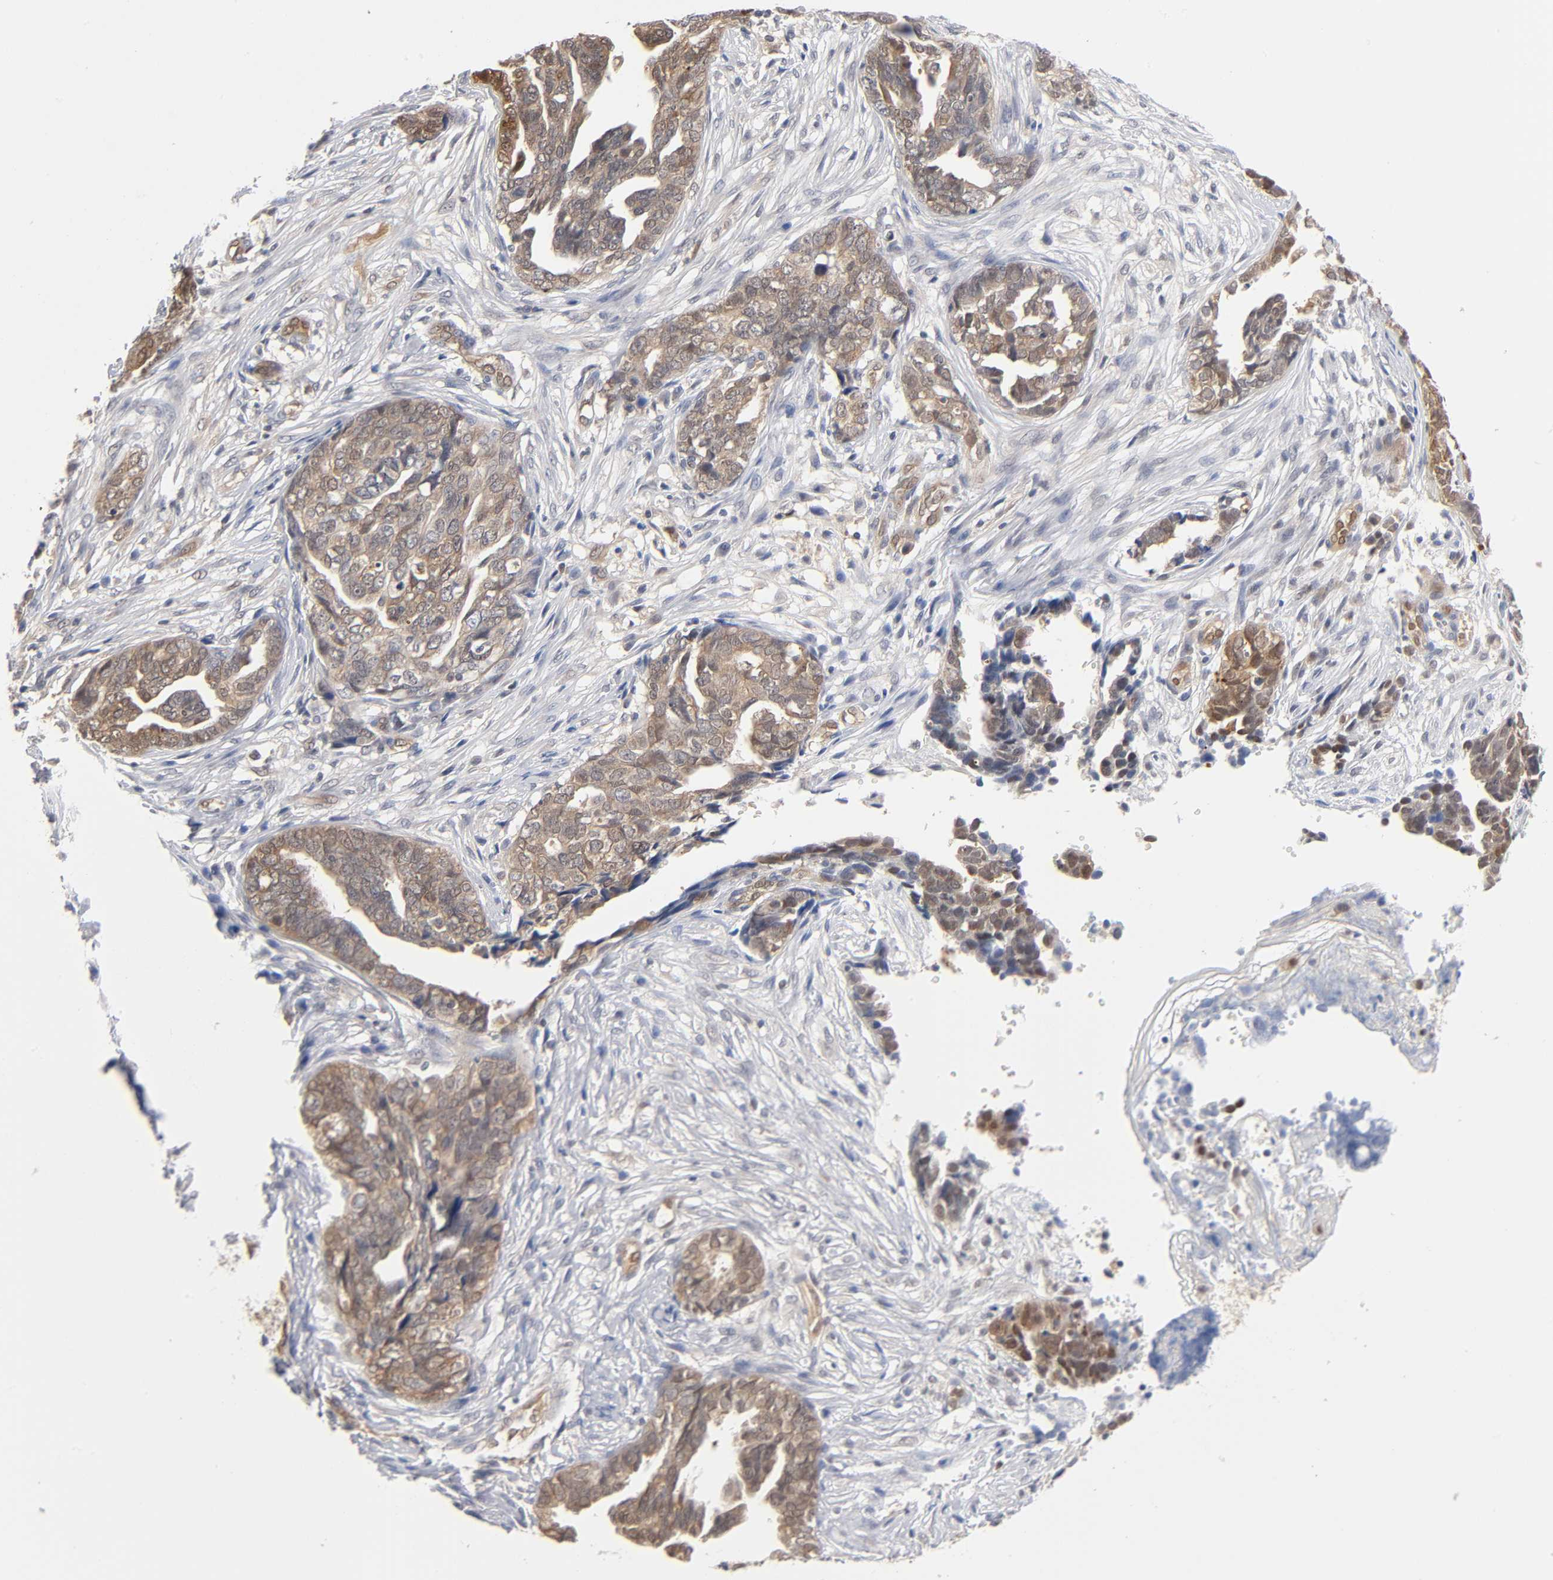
{"staining": {"intensity": "moderate", "quantity": ">75%", "location": "cytoplasmic/membranous"}, "tissue": "ovarian cancer", "cell_type": "Tumor cells", "image_type": "cancer", "snomed": [{"axis": "morphology", "description": "Normal tissue, NOS"}, {"axis": "morphology", "description": "Cystadenocarcinoma, serous, NOS"}, {"axis": "topography", "description": "Fallopian tube"}, {"axis": "topography", "description": "Ovary"}], "caption": "A medium amount of moderate cytoplasmic/membranous positivity is identified in about >75% of tumor cells in ovarian serous cystadenocarcinoma tissue.", "gene": "DFFB", "patient": {"sex": "female", "age": 56}}